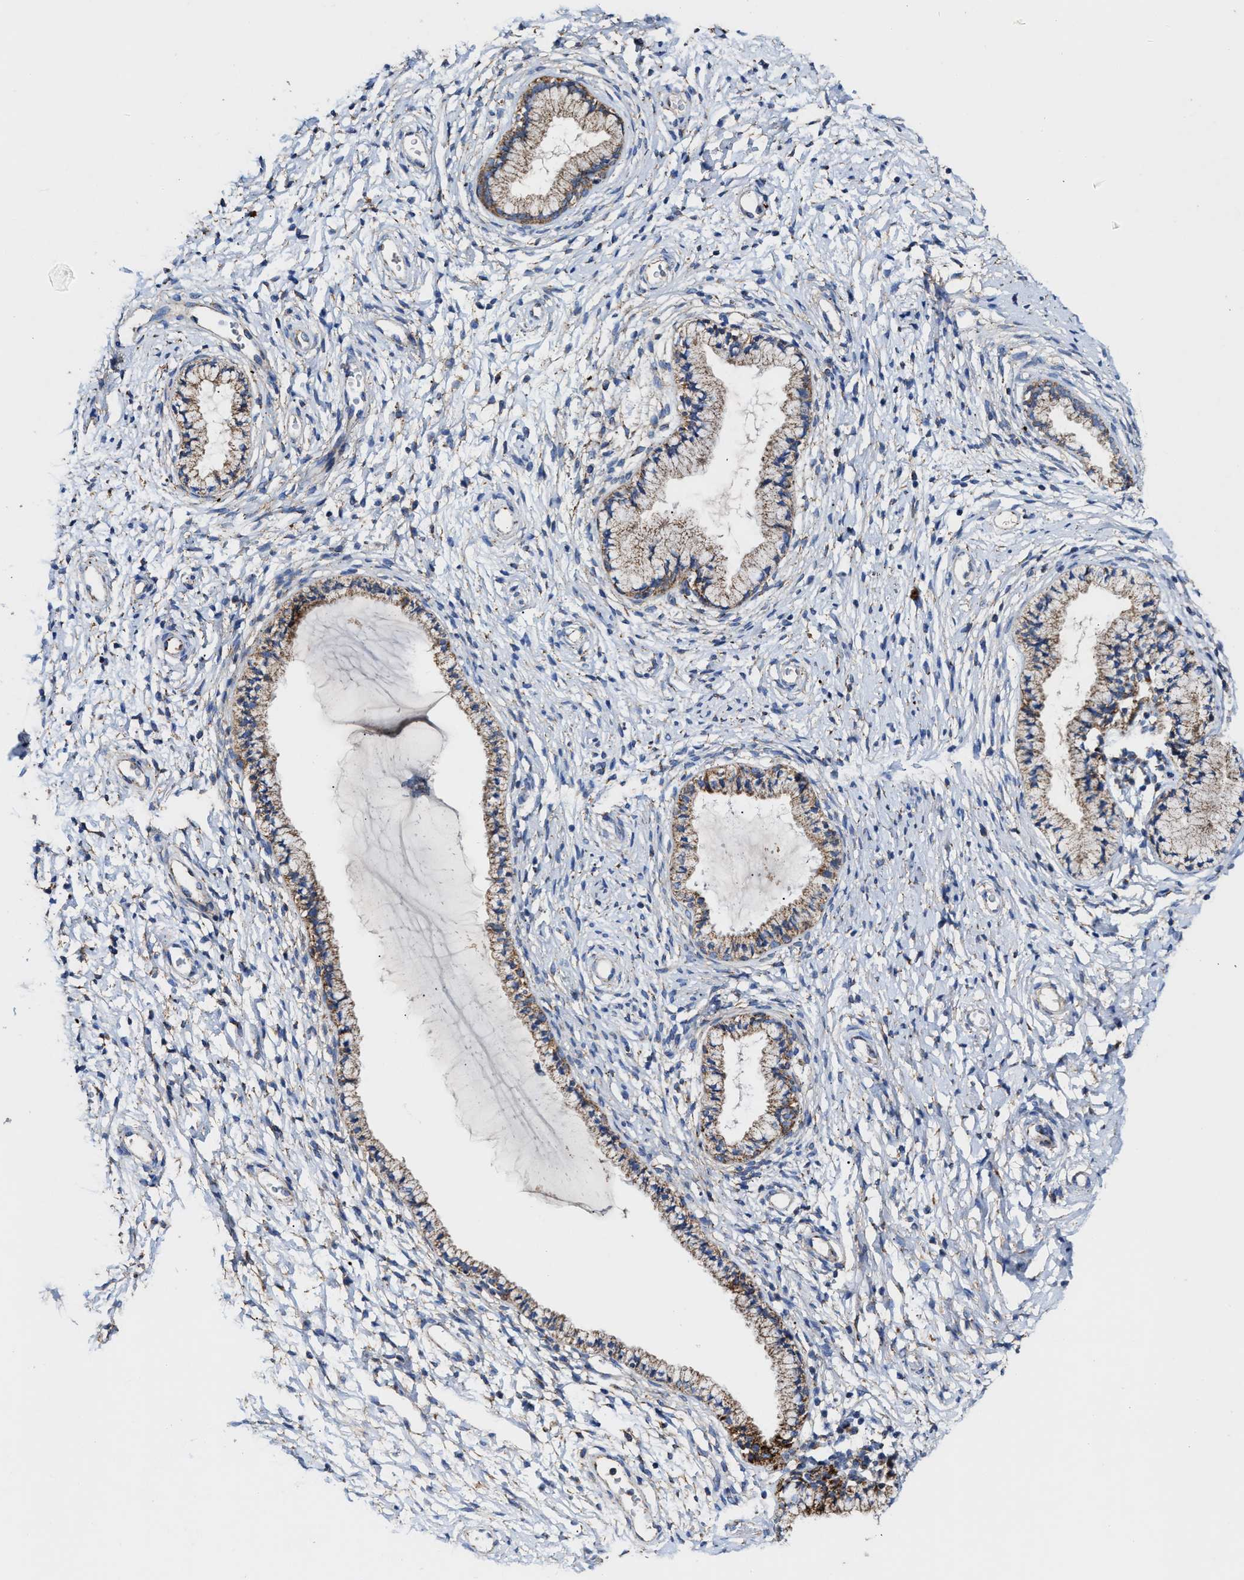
{"staining": {"intensity": "moderate", "quantity": ">75%", "location": "cytoplasmic/membranous"}, "tissue": "cervix", "cell_type": "Glandular cells", "image_type": "normal", "snomed": [{"axis": "morphology", "description": "Normal tissue, NOS"}, {"axis": "topography", "description": "Cervix"}], "caption": "Immunohistochemistry (IHC) micrograph of benign cervix: cervix stained using IHC shows medium levels of moderate protein expression localized specifically in the cytoplasmic/membranous of glandular cells, appearing as a cytoplasmic/membranous brown color.", "gene": "MECR", "patient": {"sex": "female", "age": 72}}